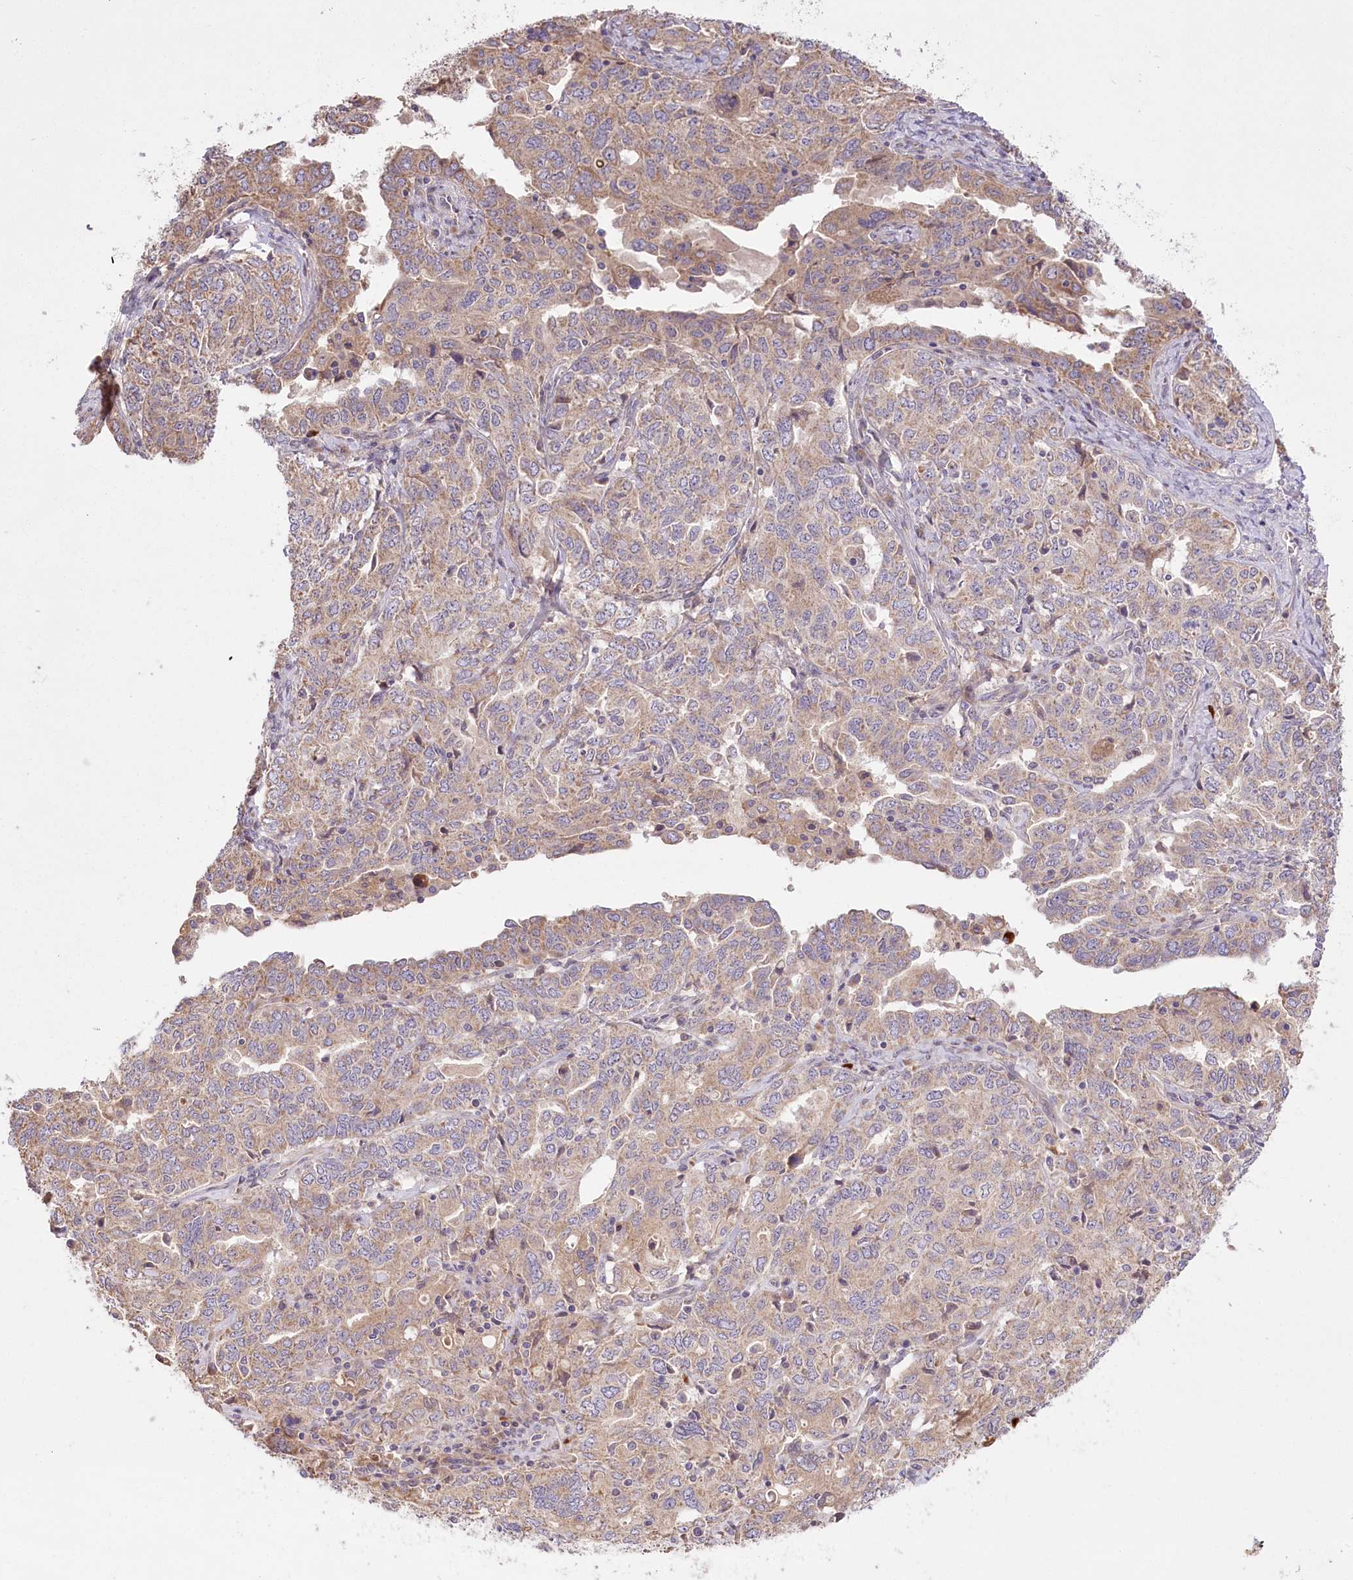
{"staining": {"intensity": "moderate", "quantity": "25%-75%", "location": "cytoplasmic/membranous"}, "tissue": "ovarian cancer", "cell_type": "Tumor cells", "image_type": "cancer", "snomed": [{"axis": "morphology", "description": "Carcinoma, endometroid"}, {"axis": "topography", "description": "Ovary"}], "caption": "A medium amount of moderate cytoplasmic/membranous positivity is identified in about 25%-75% of tumor cells in ovarian cancer (endometroid carcinoma) tissue.", "gene": "PBLD", "patient": {"sex": "female", "age": 62}}